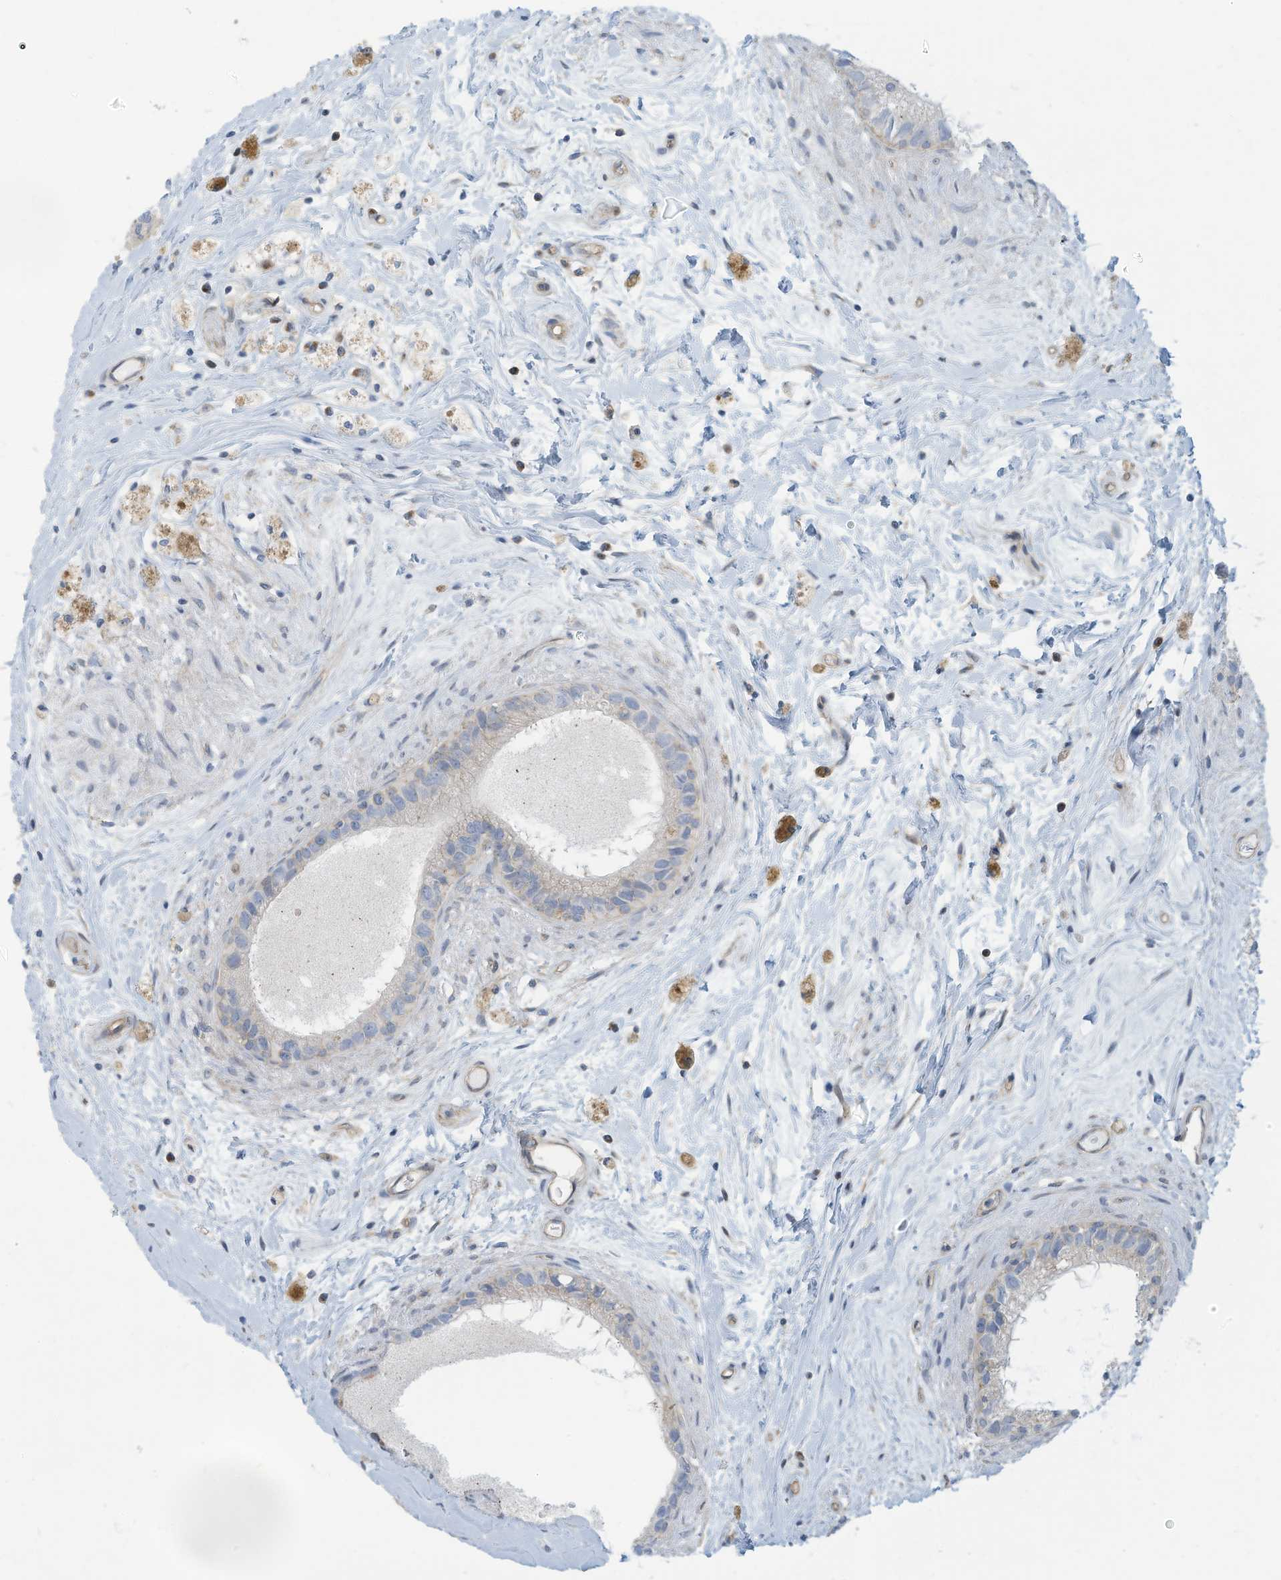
{"staining": {"intensity": "weak", "quantity": "25%-75%", "location": "cytoplasmic/membranous"}, "tissue": "epididymis", "cell_type": "Glandular cells", "image_type": "normal", "snomed": [{"axis": "morphology", "description": "Normal tissue, NOS"}, {"axis": "topography", "description": "Epididymis"}], "caption": "Protein expression by immunohistochemistry shows weak cytoplasmic/membranous staining in approximately 25%-75% of glandular cells in unremarkable epididymis. Using DAB (3,3'-diaminobenzidine) (brown) and hematoxylin (blue) stains, captured at high magnification using brightfield microscopy.", "gene": "ADAT2", "patient": {"sex": "male", "age": 80}}